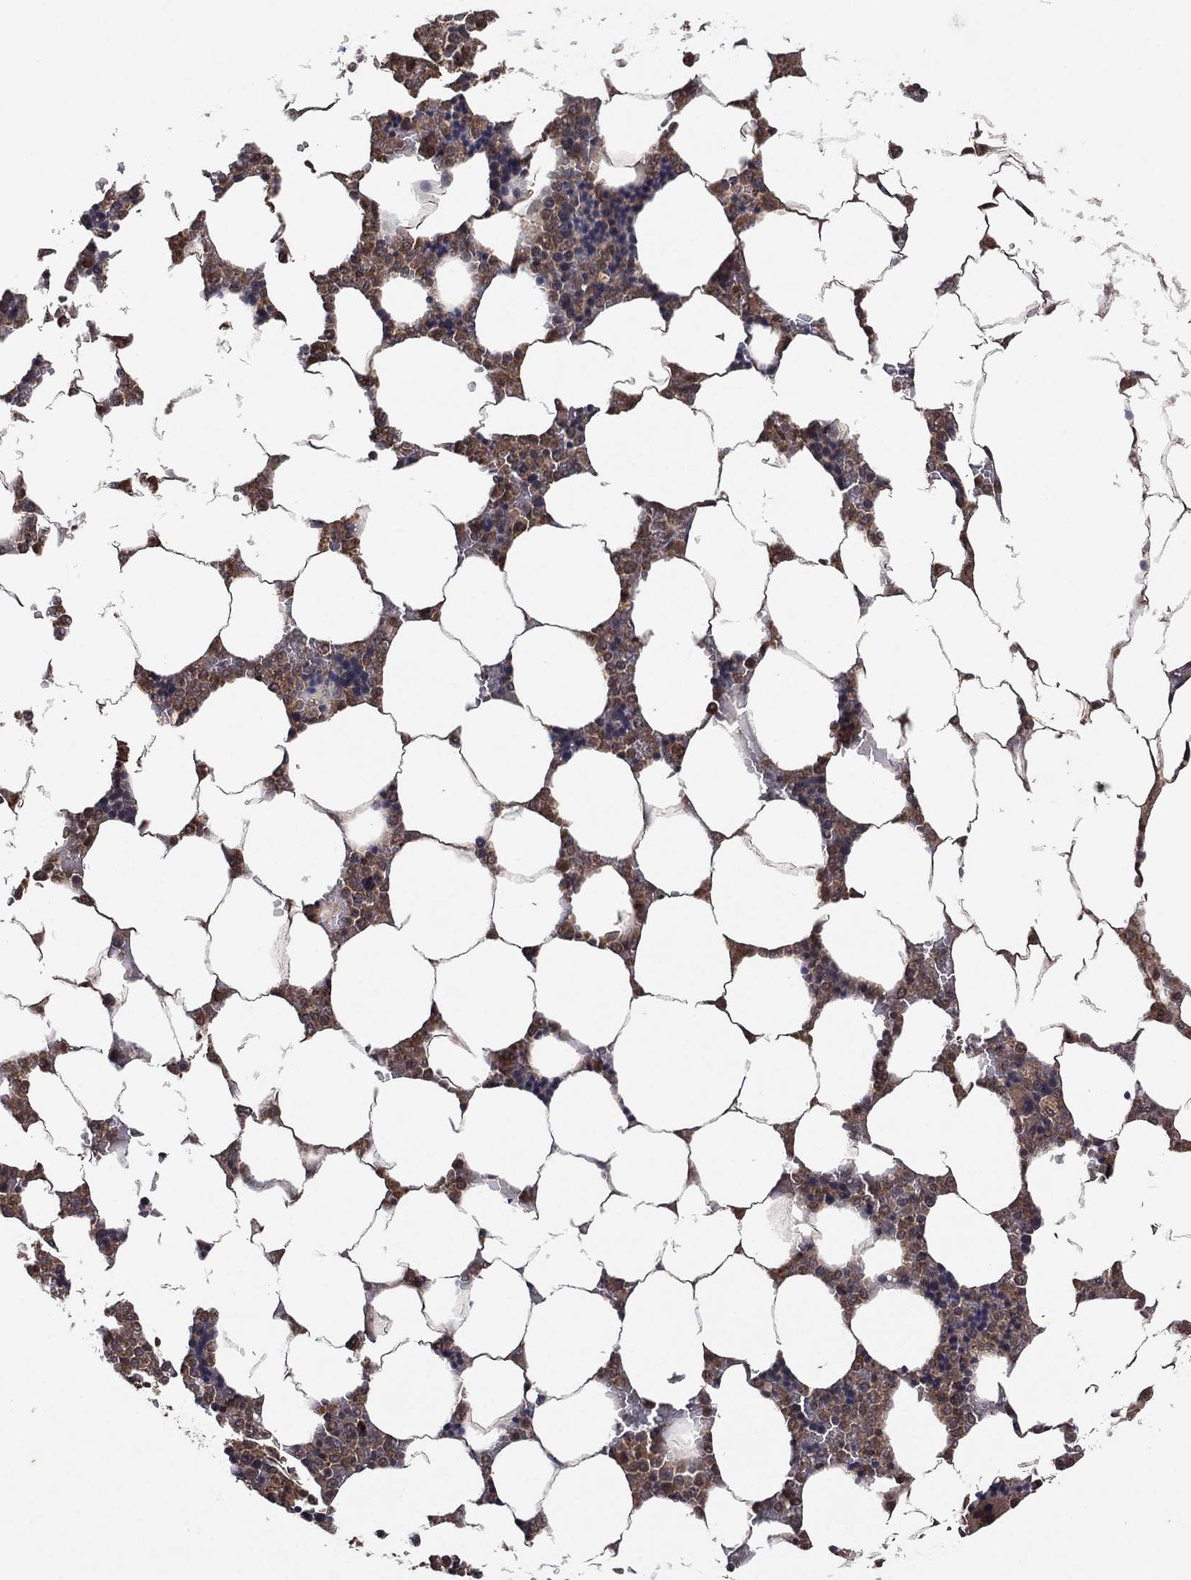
{"staining": {"intensity": "weak", "quantity": "25%-75%", "location": "cytoplasmic/membranous"}, "tissue": "bone marrow", "cell_type": "Hematopoietic cells", "image_type": "normal", "snomed": [{"axis": "morphology", "description": "Normal tissue, NOS"}, {"axis": "topography", "description": "Bone marrow"}], "caption": "Bone marrow stained with immunohistochemistry (IHC) exhibits weak cytoplasmic/membranous expression in approximately 25%-75% of hematopoietic cells.", "gene": "ATG4B", "patient": {"sex": "male", "age": 63}}